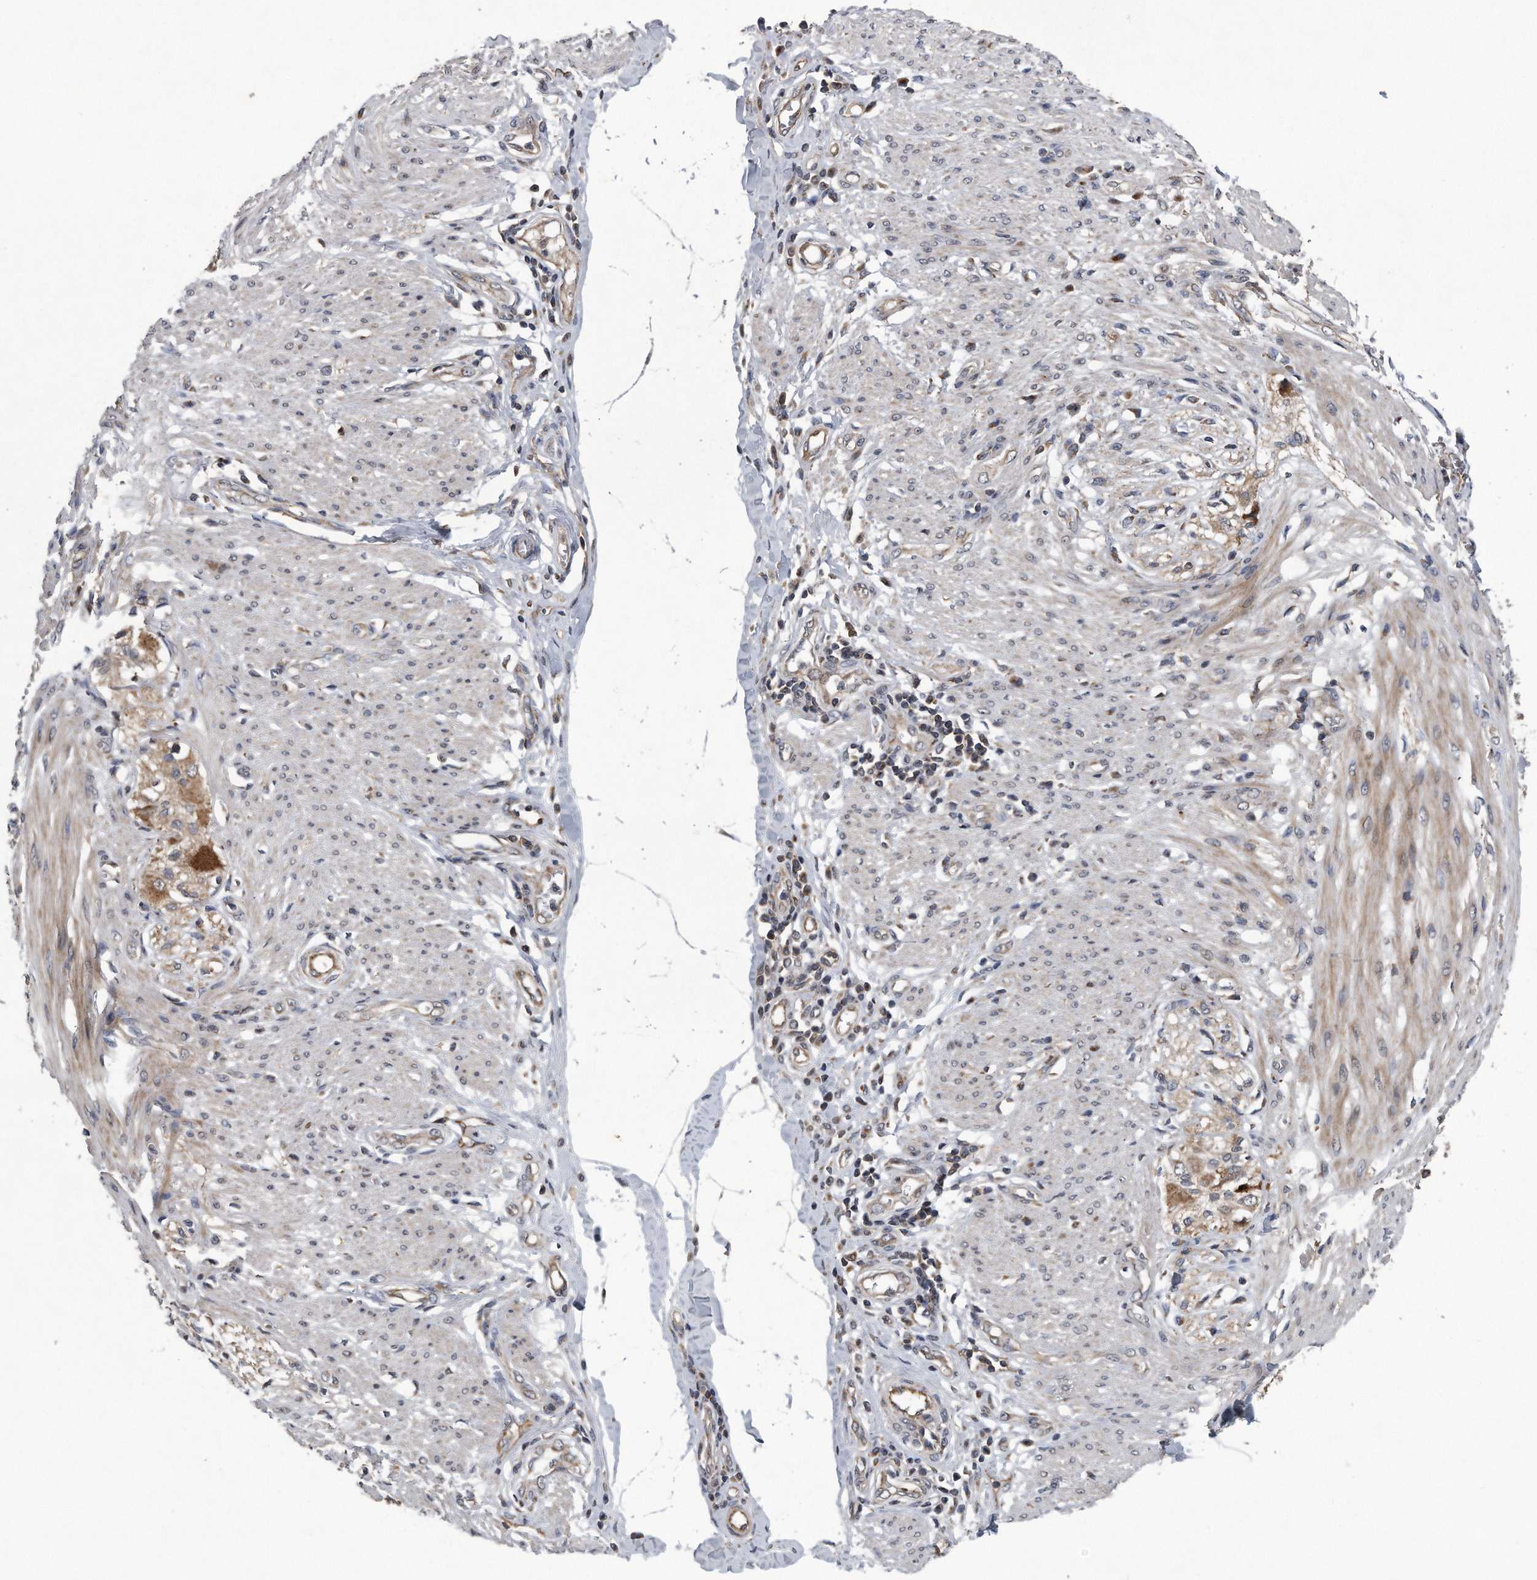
{"staining": {"intensity": "moderate", "quantity": "25%-75%", "location": "cytoplasmic/membranous"}, "tissue": "smooth muscle", "cell_type": "Smooth muscle cells", "image_type": "normal", "snomed": [{"axis": "morphology", "description": "Normal tissue, NOS"}, {"axis": "morphology", "description": "Adenocarcinoma, NOS"}, {"axis": "topography", "description": "Colon"}, {"axis": "topography", "description": "Peripheral nerve tissue"}], "caption": "Immunohistochemical staining of normal smooth muscle reveals medium levels of moderate cytoplasmic/membranous staining in approximately 25%-75% of smooth muscle cells.", "gene": "LYRM4", "patient": {"sex": "male", "age": 14}}